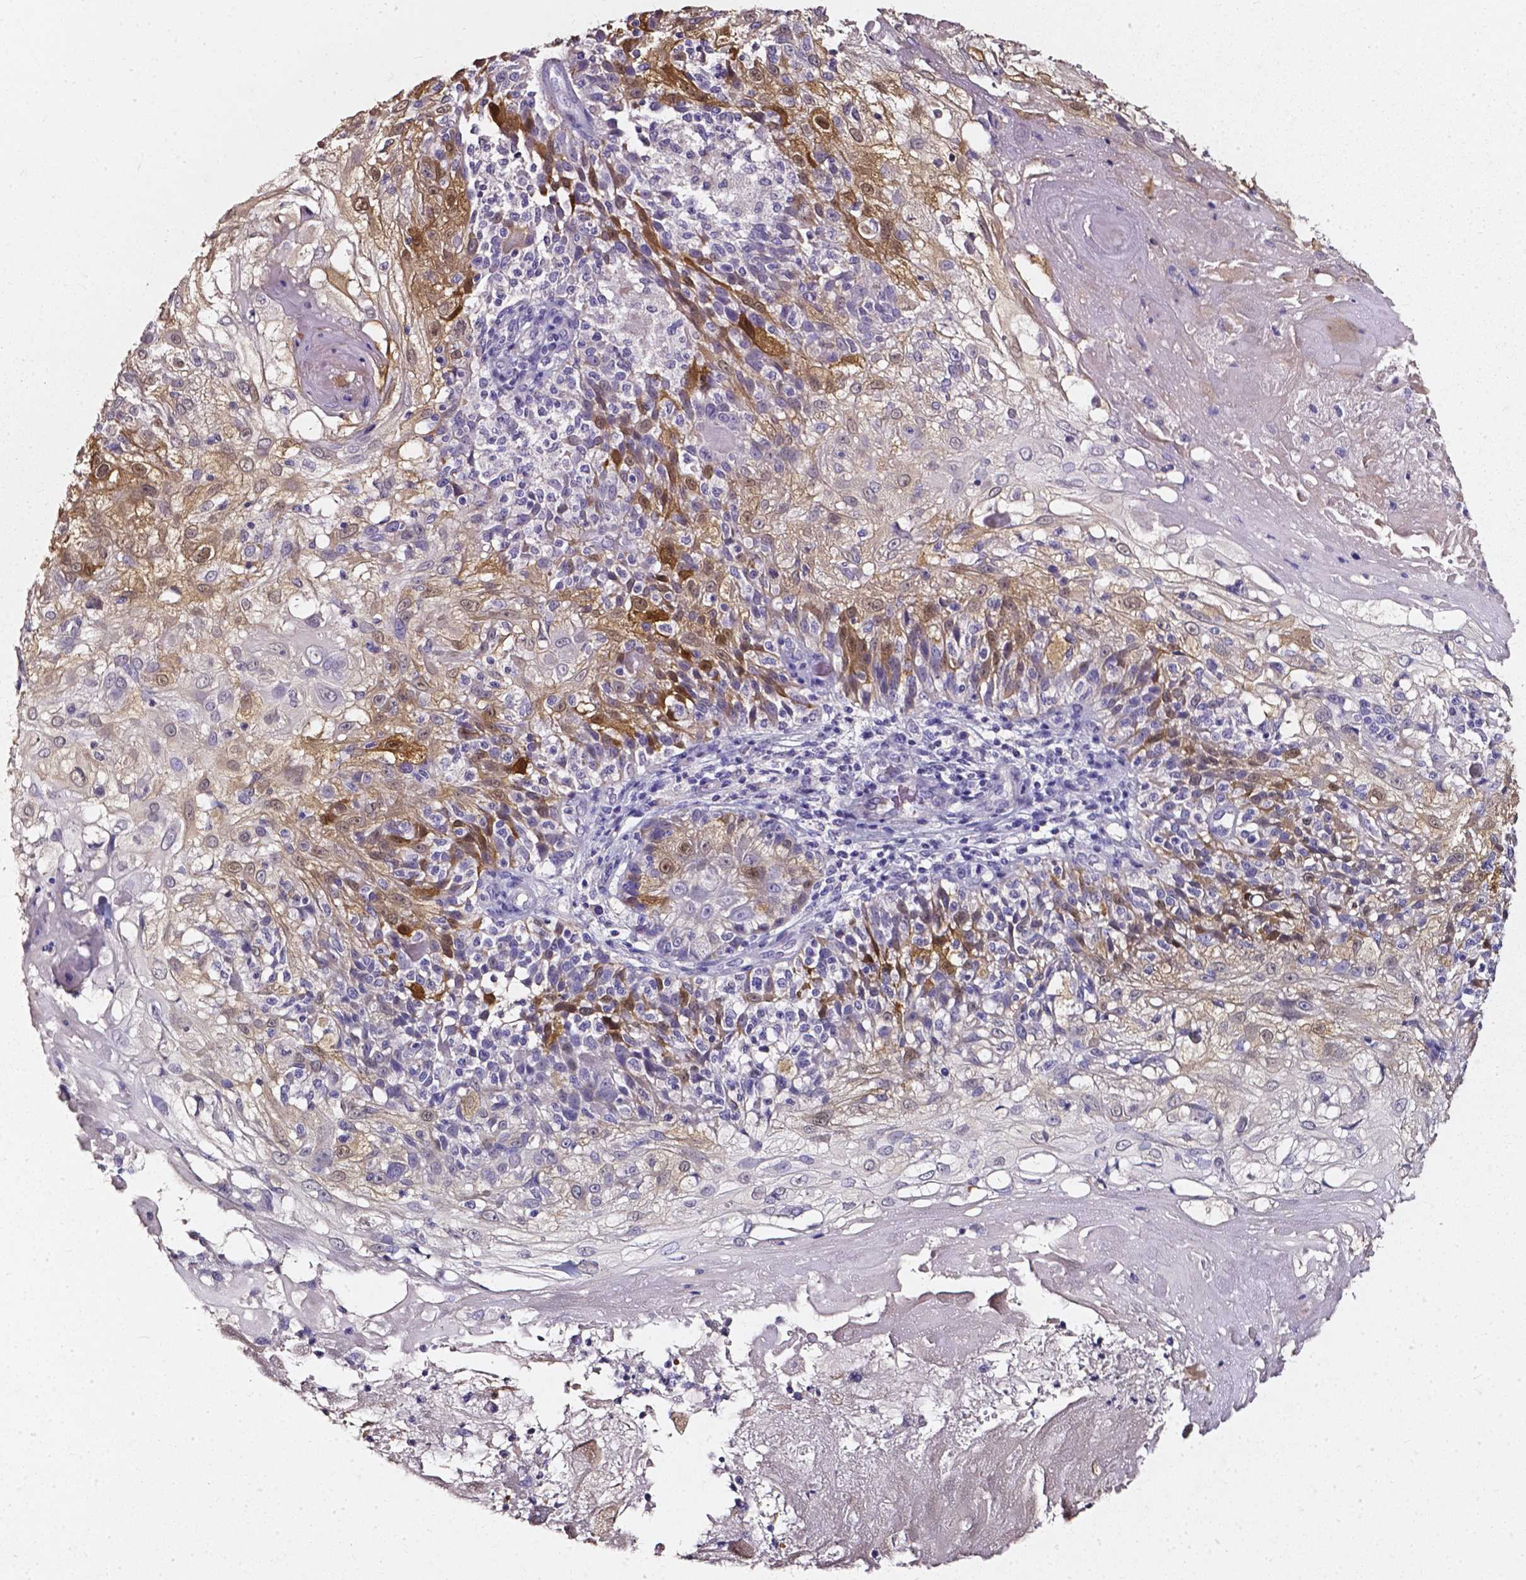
{"staining": {"intensity": "moderate", "quantity": "<25%", "location": "cytoplasmic/membranous,nuclear"}, "tissue": "skin cancer", "cell_type": "Tumor cells", "image_type": "cancer", "snomed": [{"axis": "morphology", "description": "Normal tissue, NOS"}, {"axis": "morphology", "description": "Squamous cell carcinoma, NOS"}, {"axis": "topography", "description": "Skin"}], "caption": "Immunohistochemistry (IHC) (DAB) staining of human skin cancer reveals moderate cytoplasmic/membranous and nuclear protein staining in about <25% of tumor cells. (Brightfield microscopy of DAB IHC at high magnification).", "gene": "AKR1B10", "patient": {"sex": "female", "age": 83}}